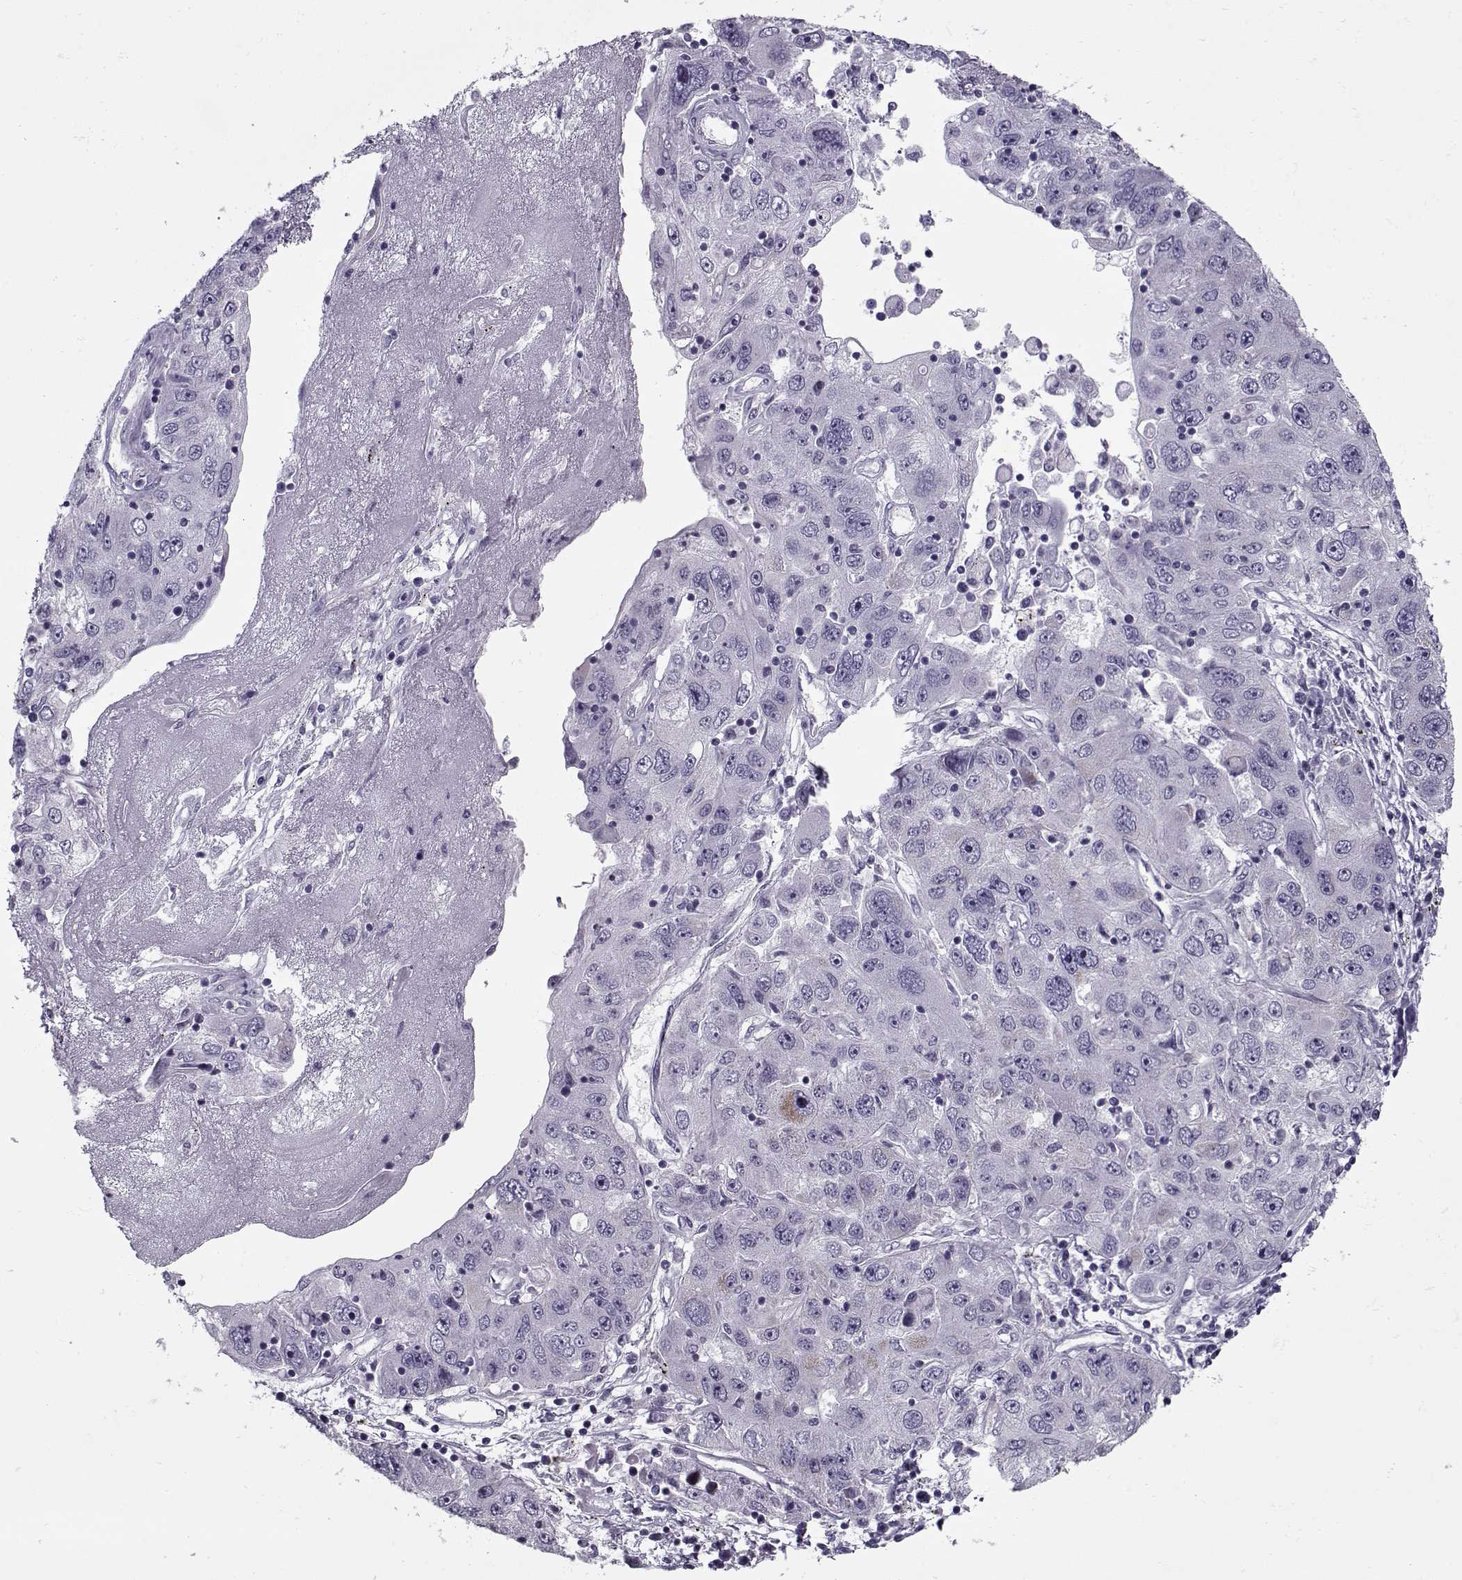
{"staining": {"intensity": "negative", "quantity": "none", "location": "none"}, "tissue": "stomach cancer", "cell_type": "Tumor cells", "image_type": "cancer", "snomed": [{"axis": "morphology", "description": "Adenocarcinoma, NOS"}, {"axis": "topography", "description": "Stomach"}], "caption": "High magnification brightfield microscopy of stomach cancer (adenocarcinoma) stained with DAB (3,3'-diaminobenzidine) (brown) and counterstained with hematoxylin (blue): tumor cells show no significant expression. The staining was performed using DAB (3,3'-diaminobenzidine) to visualize the protein expression in brown, while the nuclei were stained in blue with hematoxylin (Magnification: 20x).", "gene": "PP2D1", "patient": {"sex": "male", "age": 56}}